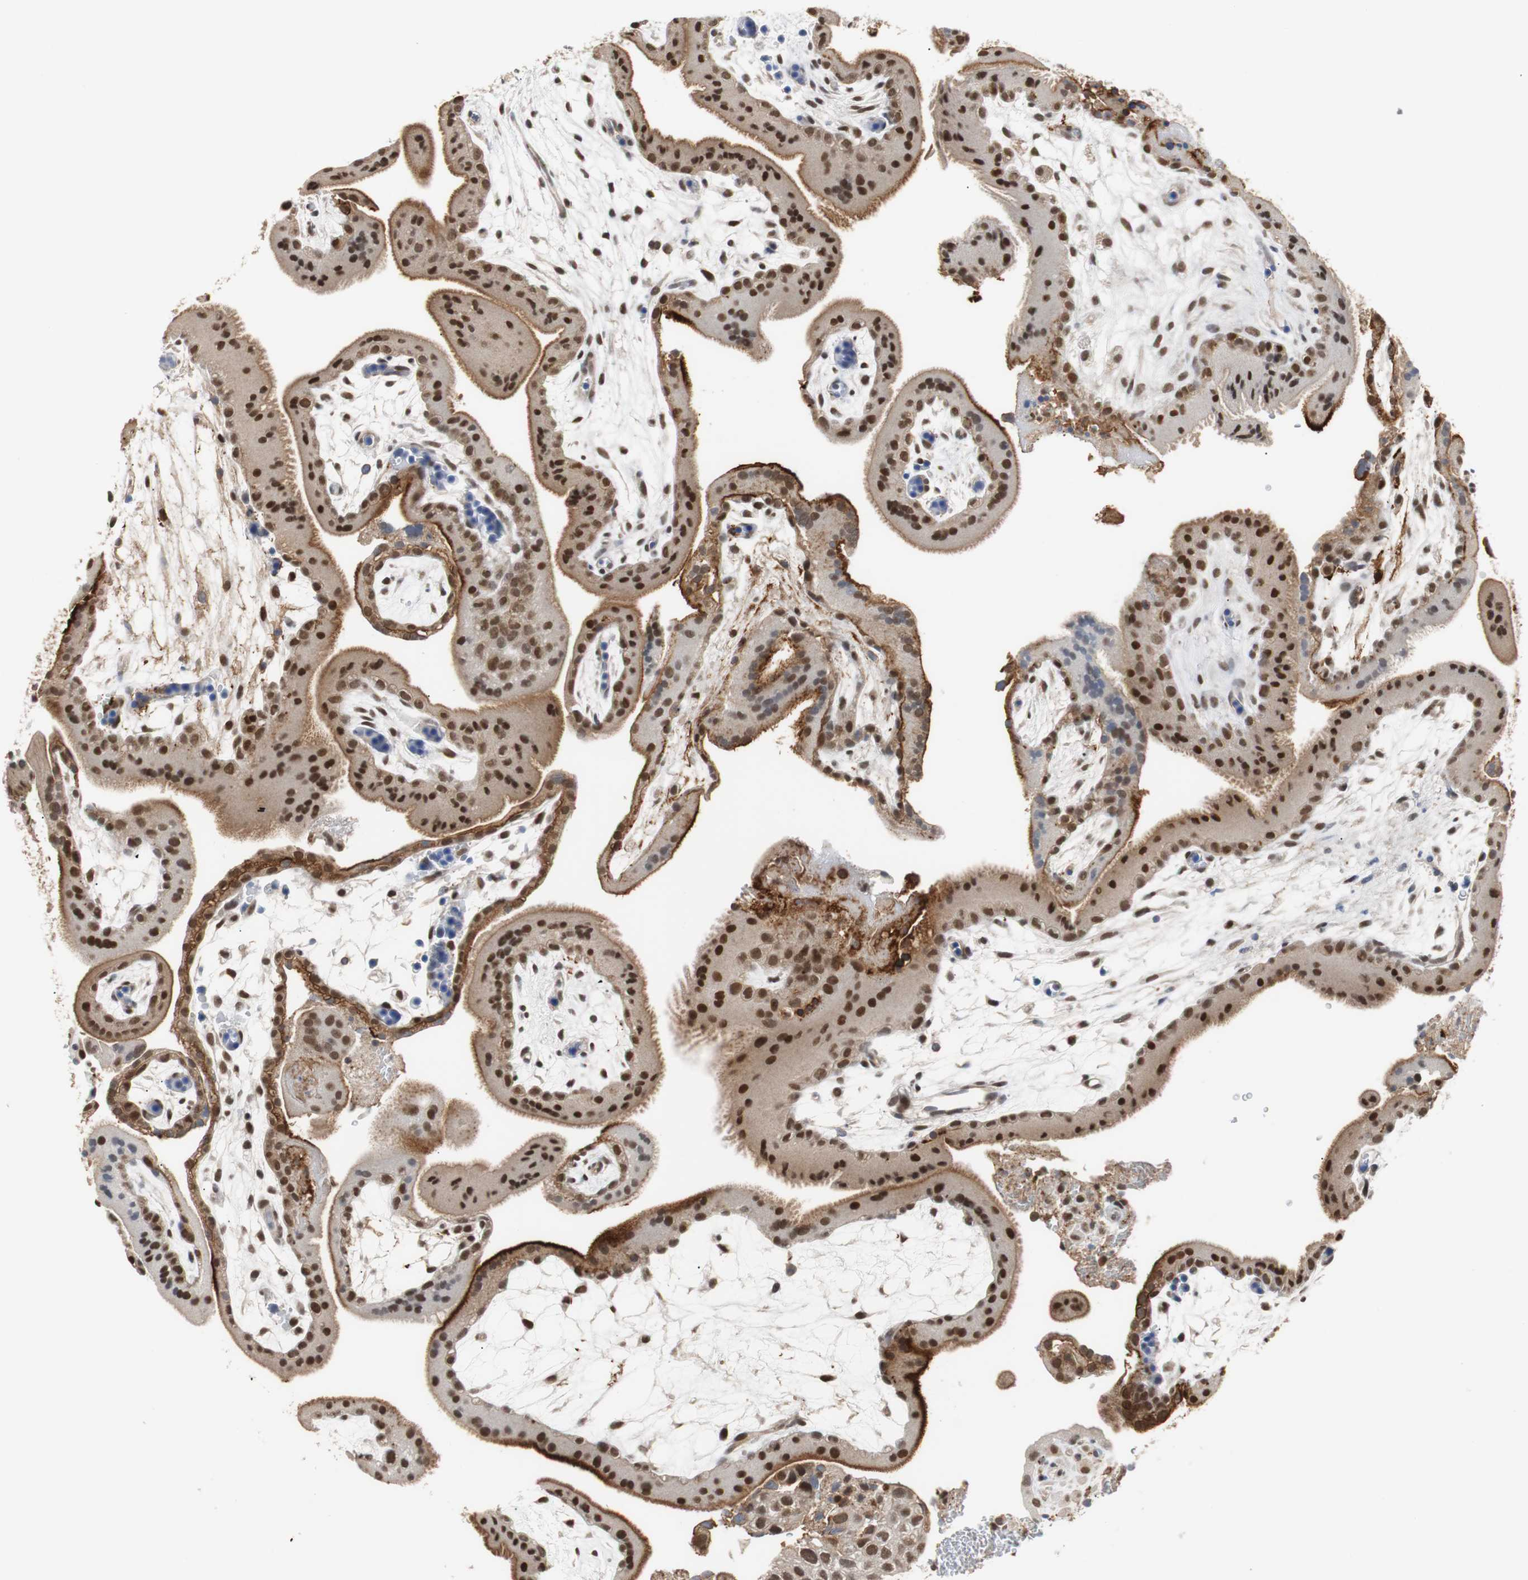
{"staining": {"intensity": "moderate", "quantity": ">75%", "location": "cytoplasmic/membranous,nuclear"}, "tissue": "placenta", "cell_type": "Decidual cells", "image_type": "normal", "snomed": [{"axis": "morphology", "description": "Normal tissue, NOS"}, {"axis": "topography", "description": "Placenta"}], "caption": "DAB (3,3'-diaminobenzidine) immunohistochemical staining of benign placenta reveals moderate cytoplasmic/membranous,nuclear protein expression in about >75% of decidual cells.", "gene": "SIRT1", "patient": {"sex": "female", "age": 19}}